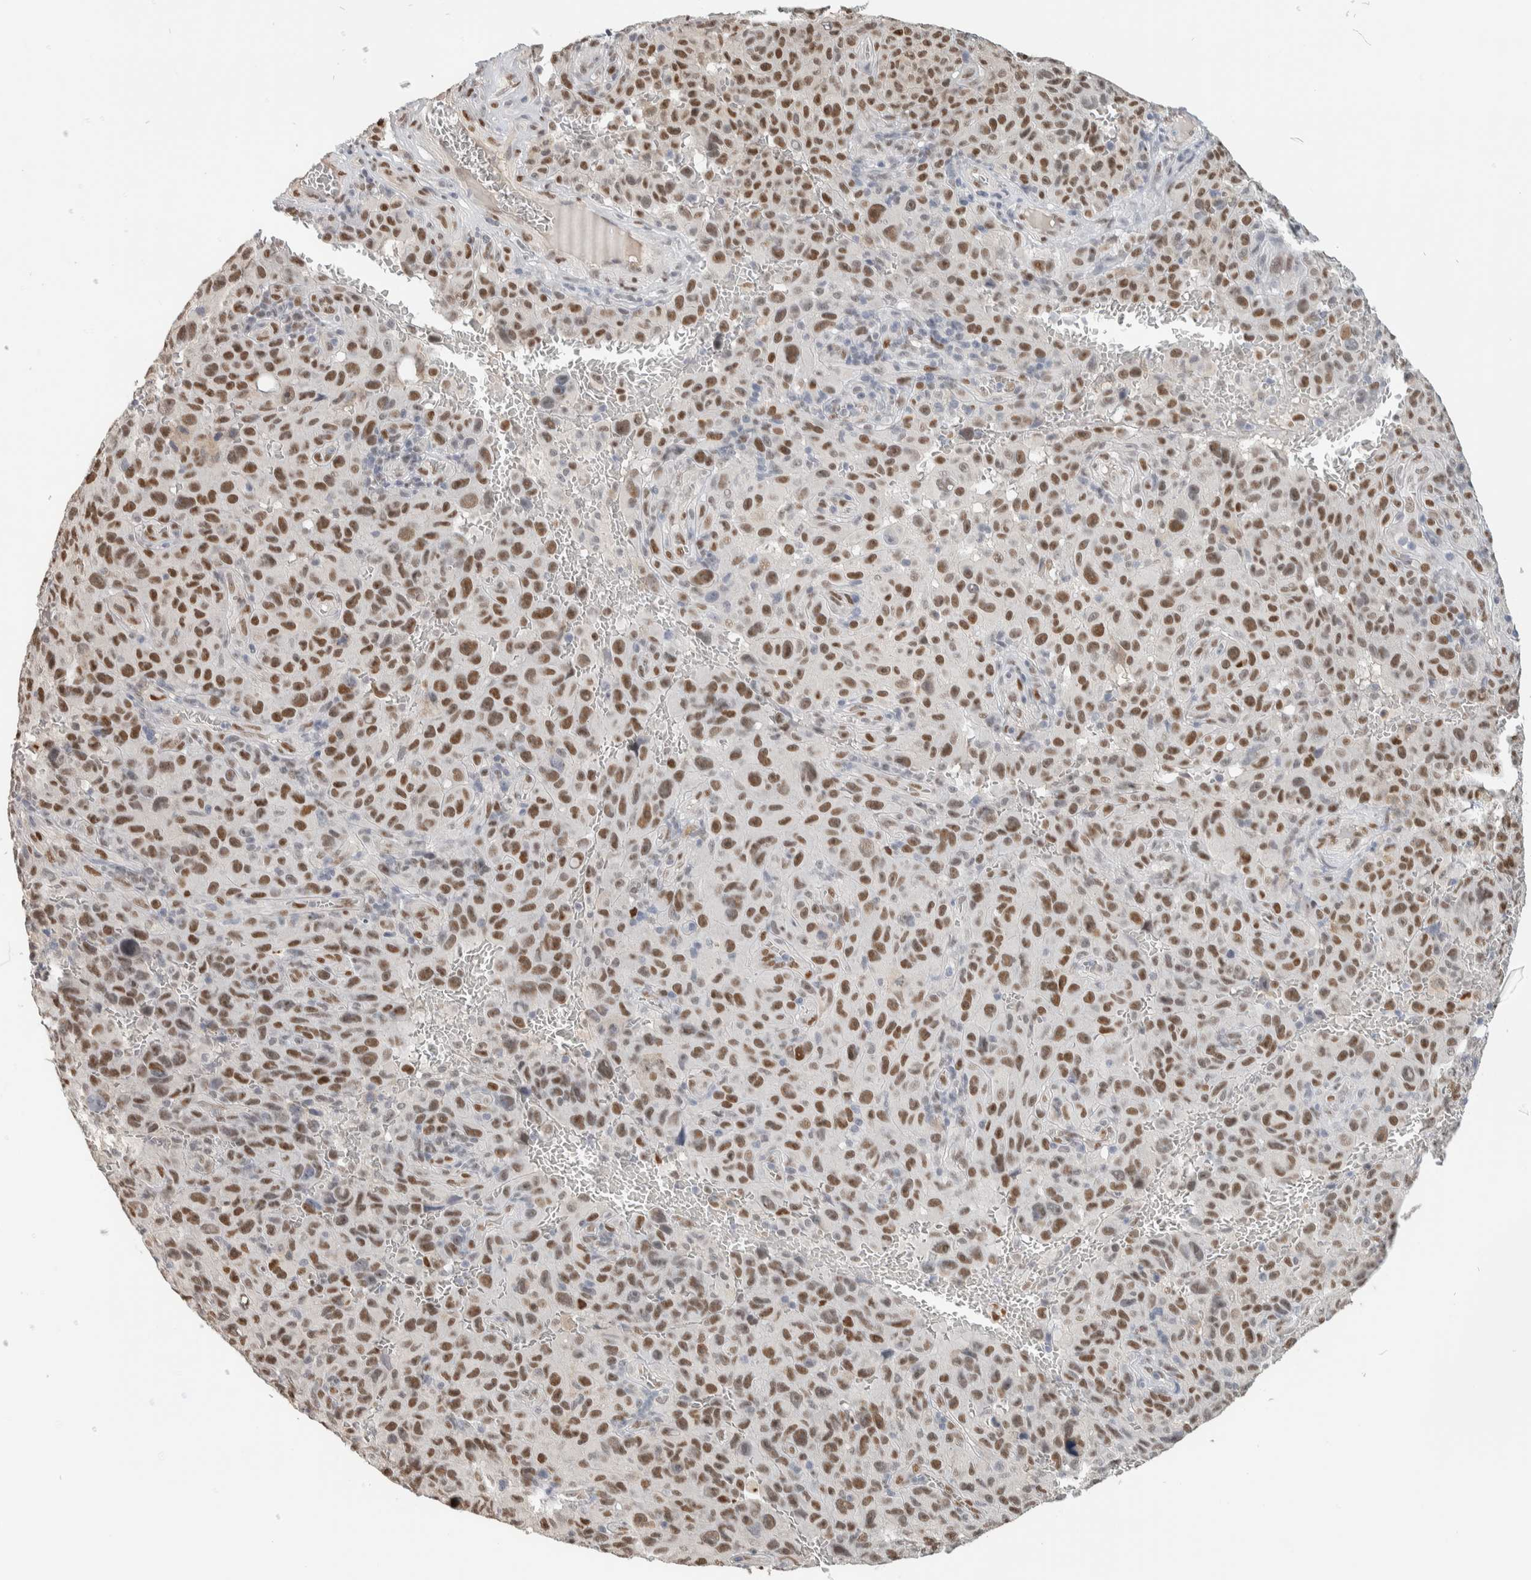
{"staining": {"intensity": "moderate", "quantity": ">75%", "location": "nuclear"}, "tissue": "melanoma", "cell_type": "Tumor cells", "image_type": "cancer", "snomed": [{"axis": "morphology", "description": "Malignant melanoma, NOS"}, {"axis": "topography", "description": "Skin"}], "caption": "Melanoma was stained to show a protein in brown. There is medium levels of moderate nuclear positivity in approximately >75% of tumor cells.", "gene": "PUS7", "patient": {"sex": "female", "age": 82}}